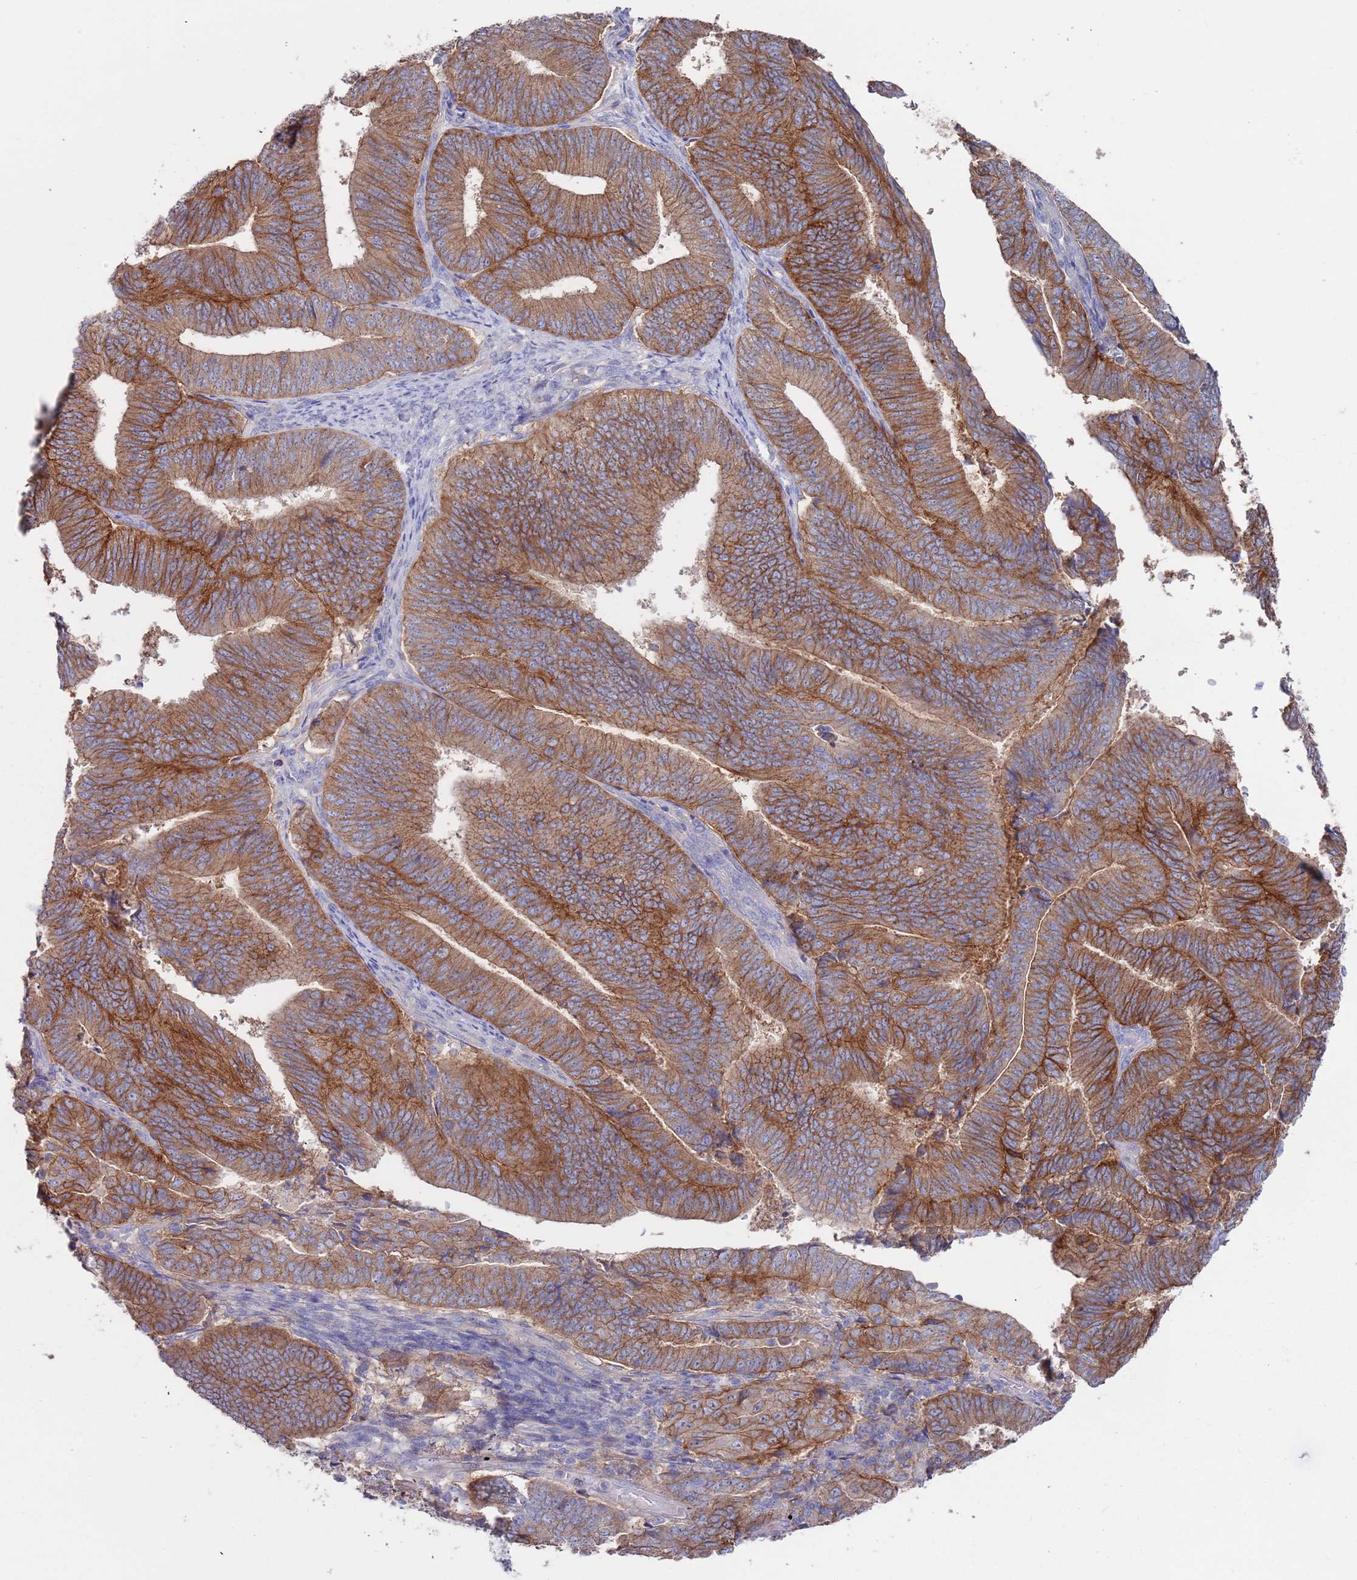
{"staining": {"intensity": "strong", "quantity": ">75%", "location": "cytoplasmic/membranous"}, "tissue": "endometrial cancer", "cell_type": "Tumor cells", "image_type": "cancer", "snomed": [{"axis": "morphology", "description": "Adenocarcinoma, NOS"}, {"axis": "topography", "description": "Endometrium"}], "caption": "Endometrial cancer (adenocarcinoma) tissue exhibits strong cytoplasmic/membranous expression in about >75% of tumor cells, visualized by immunohistochemistry.", "gene": "KRTCAP3", "patient": {"sex": "female", "age": 70}}